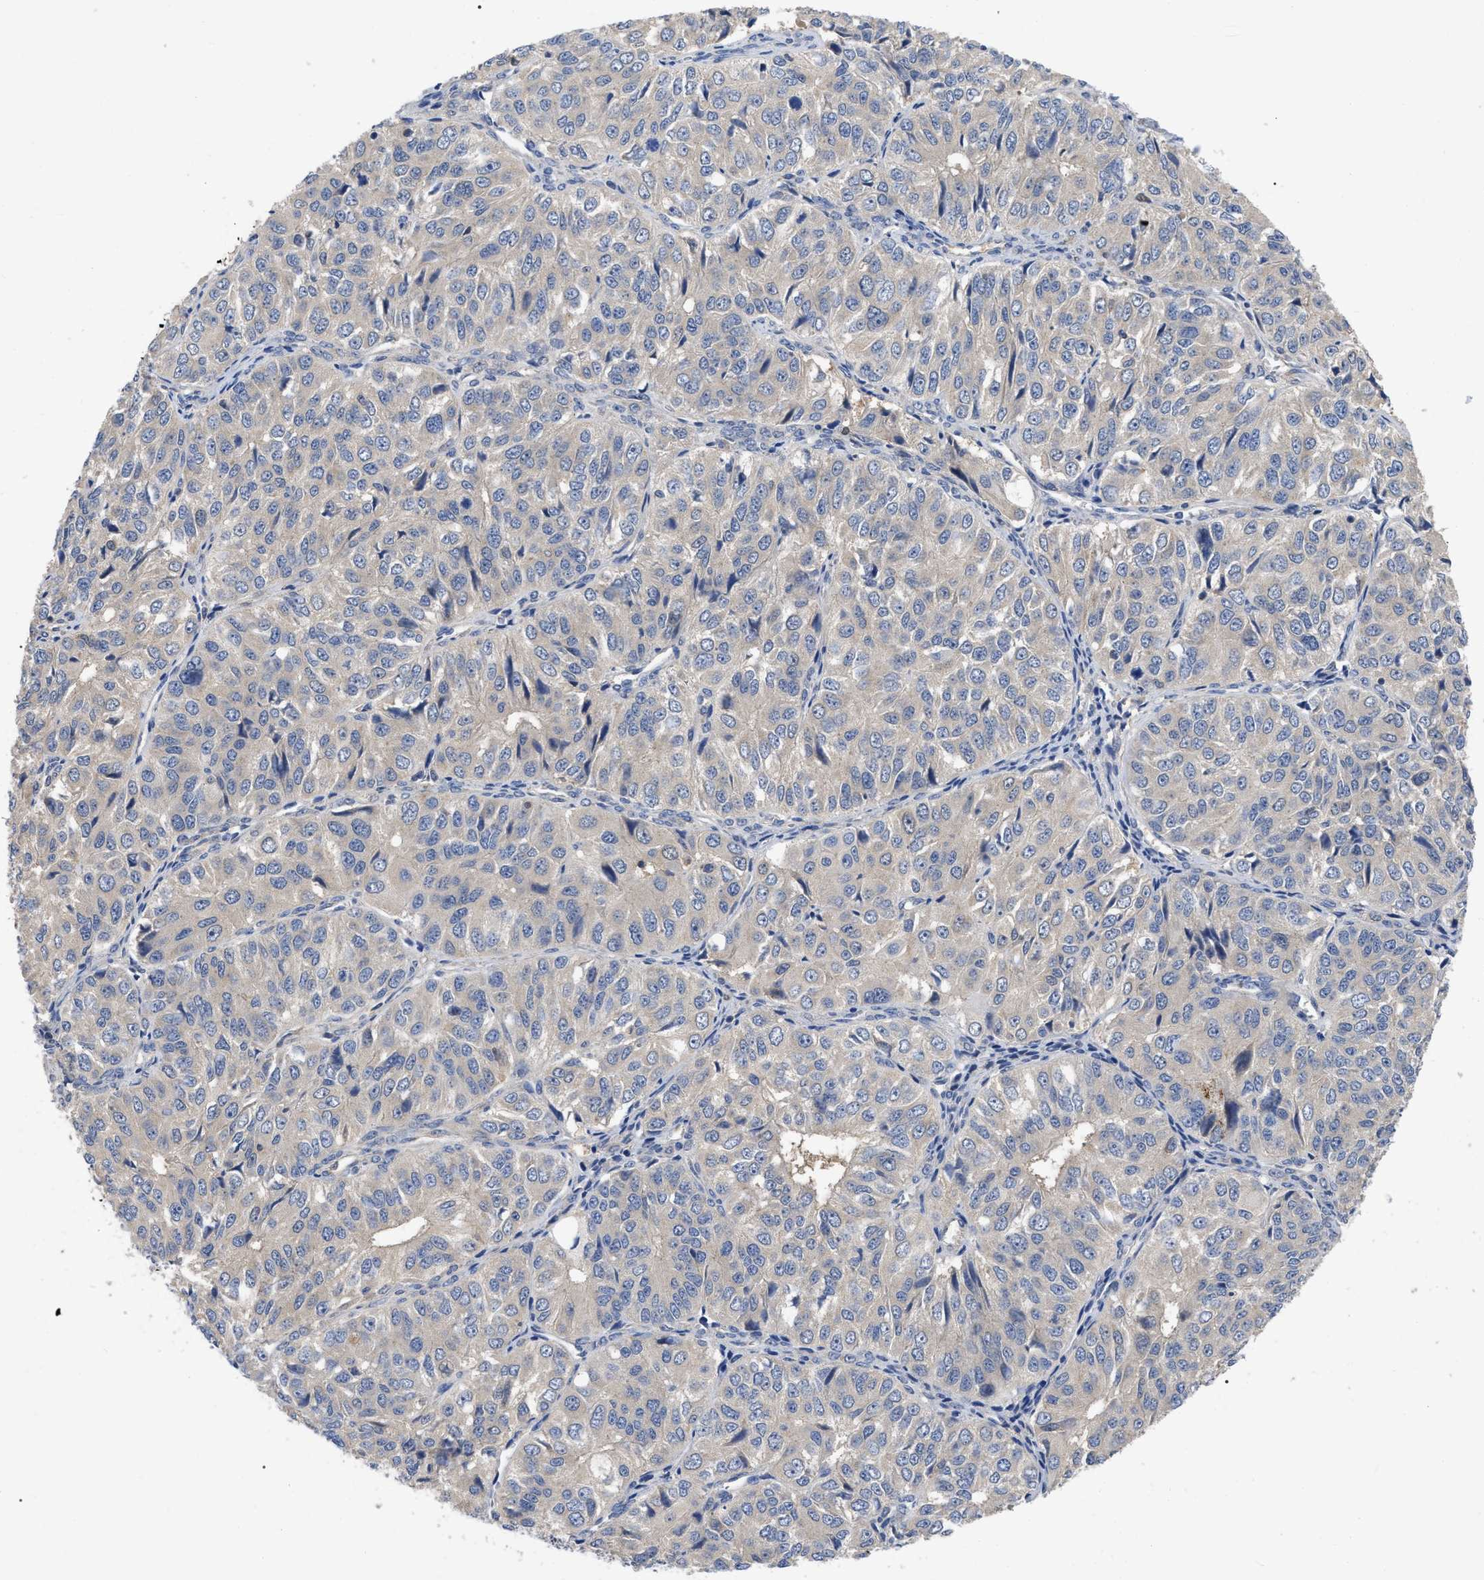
{"staining": {"intensity": "weak", "quantity": "<25%", "location": "cytoplasmic/membranous"}, "tissue": "ovarian cancer", "cell_type": "Tumor cells", "image_type": "cancer", "snomed": [{"axis": "morphology", "description": "Carcinoma, endometroid"}, {"axis": "topography", "description": "Ovary"}], "caption": "Immunohistochemistry histopathology image of endometroid carcinoma (ovarian) stained for a protein (brown), which exhibits no staining in tumor cells.", "gene": "RAP1GDS1", "patient": {"sex": "female", "age": 51}}